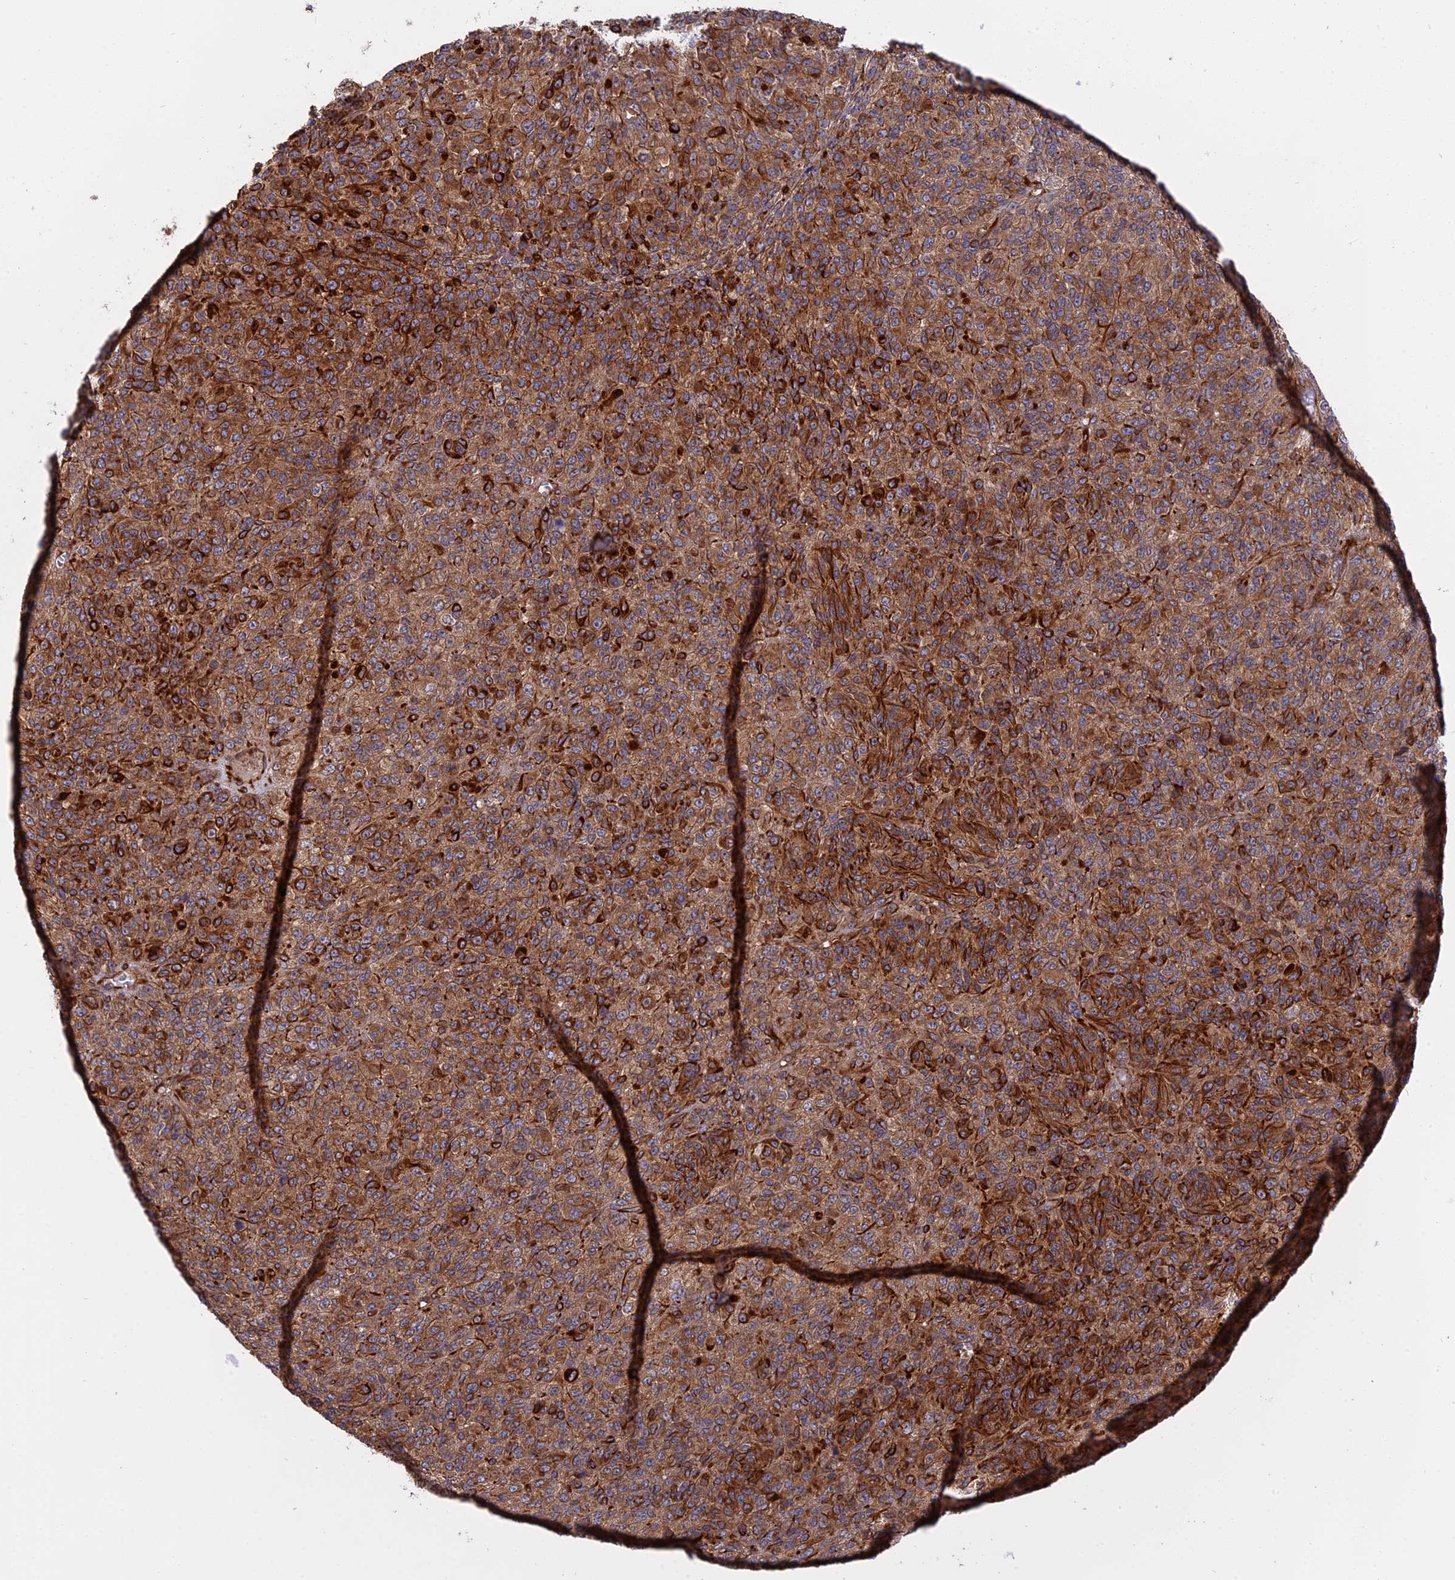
{"staining": {"intensity": "moderate", "quantity": ">75%", "location": "cytoplasmic/membranous"}, "tissue": "melanoma", "cell_type": "Tumor cells", "image_type": "cancer", "snomed": [{"axis": "morphology", "description": "Malignant melanoma, Metastatic site"}, {"axis": "topography", "description": "Brain"}], "caption": "The photomicrograph exhibits a brown stain indicating the presence of a protein in the cytoplasmic/membranous of tumor cells in malignant melanoma (metastatic site).", "gene": "PHLDB3", "patient": {"sex": "female", "age": 56}}